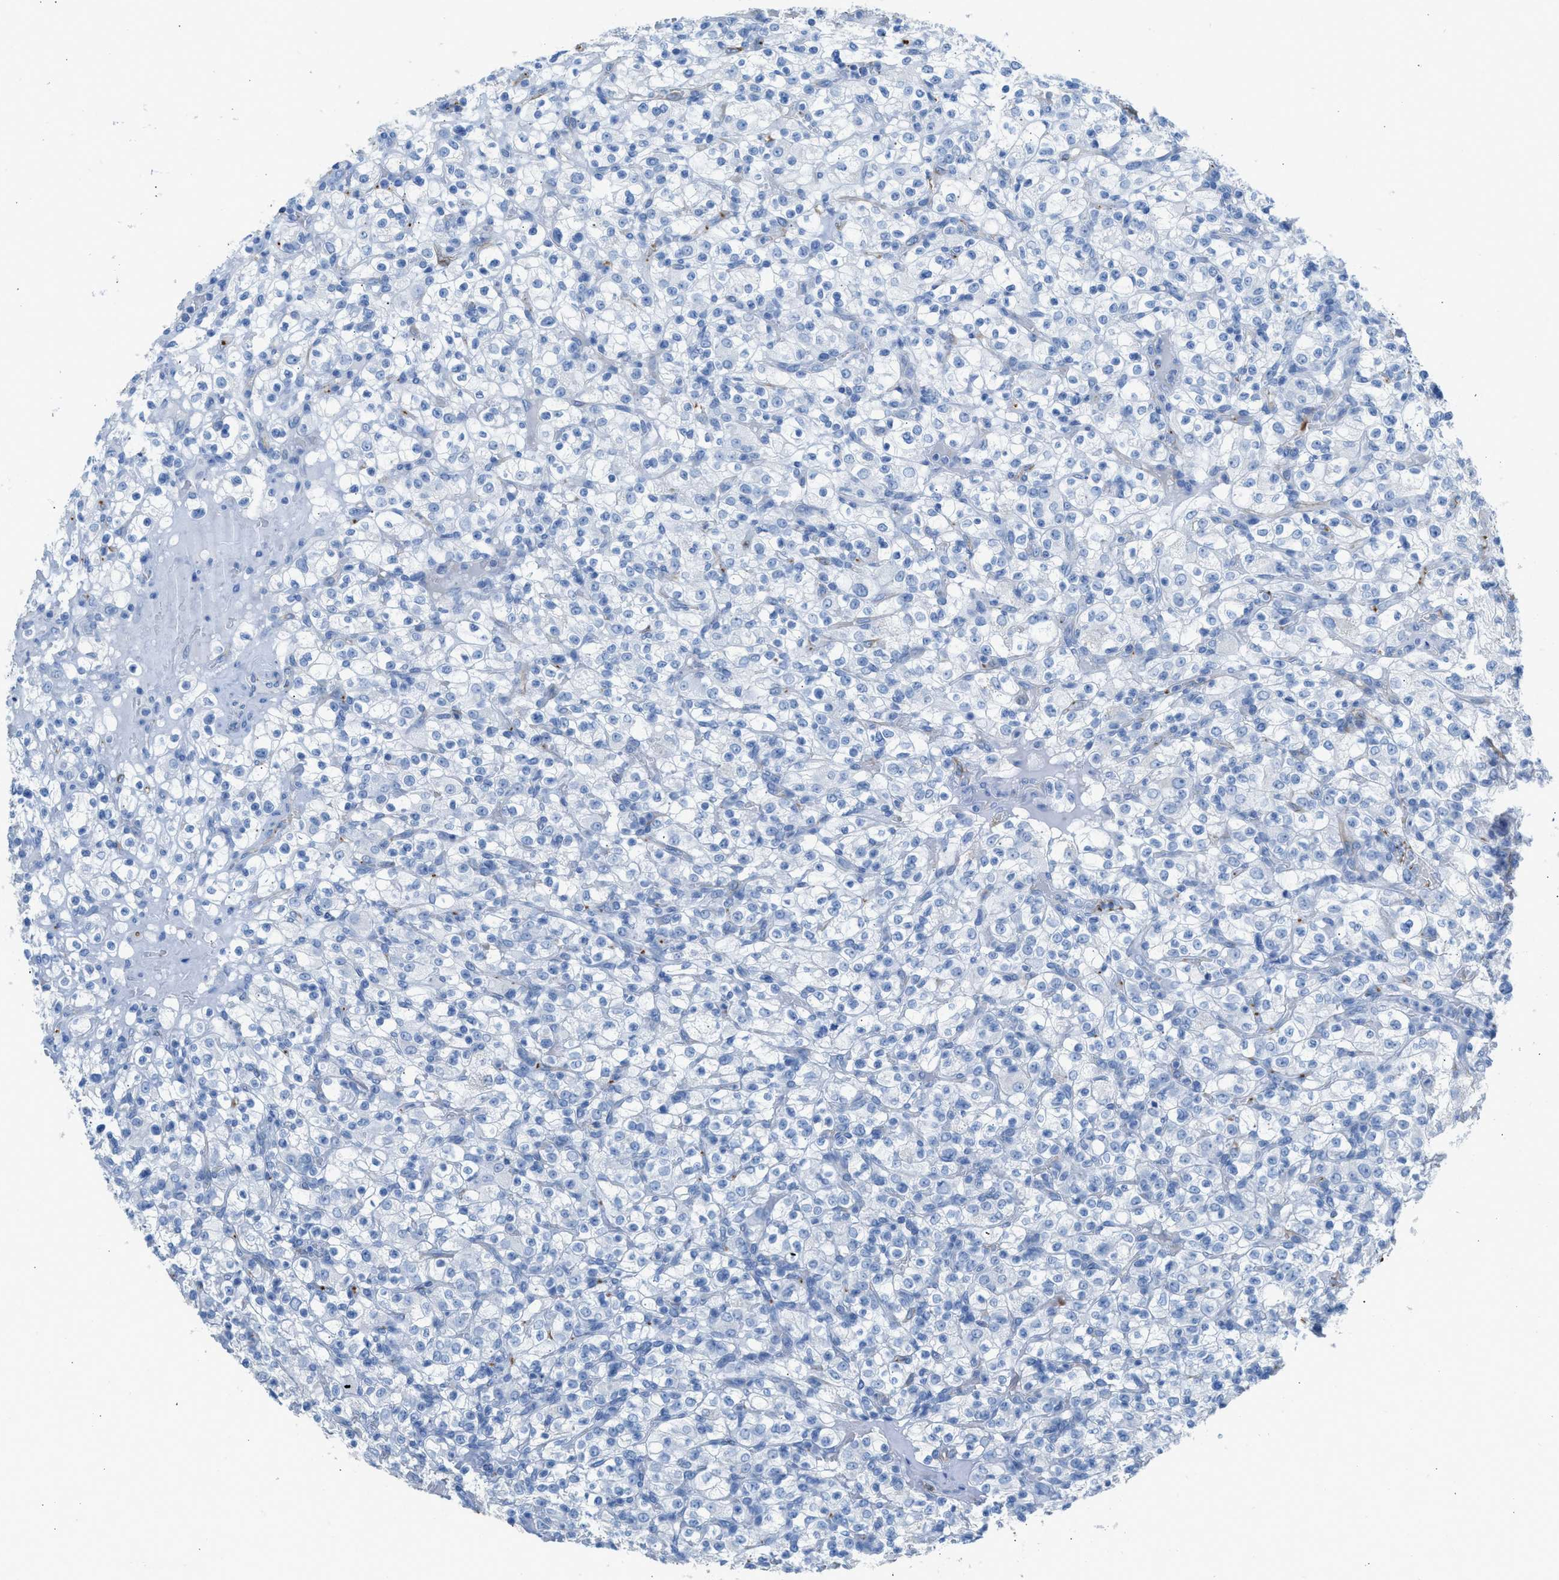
{"staining": {"intensity": "negative", "quantity": "none", "location": "none"}, "tissue": "renal cancer", "cell_type": "Tumor cells", "image_type": "cancer", "snomed": [{"axis": "morphology", "description": "Normal tissue, NOS"}, {"axis": "morphology", "description": "Adenocarcinoma, NOS"}, {"axis": "topography", "description": "Kidney"}], "caption": "Human renal adenocarcinoma stained for a protein using immunohistochemistry (IHC) displays no staining in tumor cells.", "gene": "FAIM2", "patient": {"sex": "female", "age": 72}}